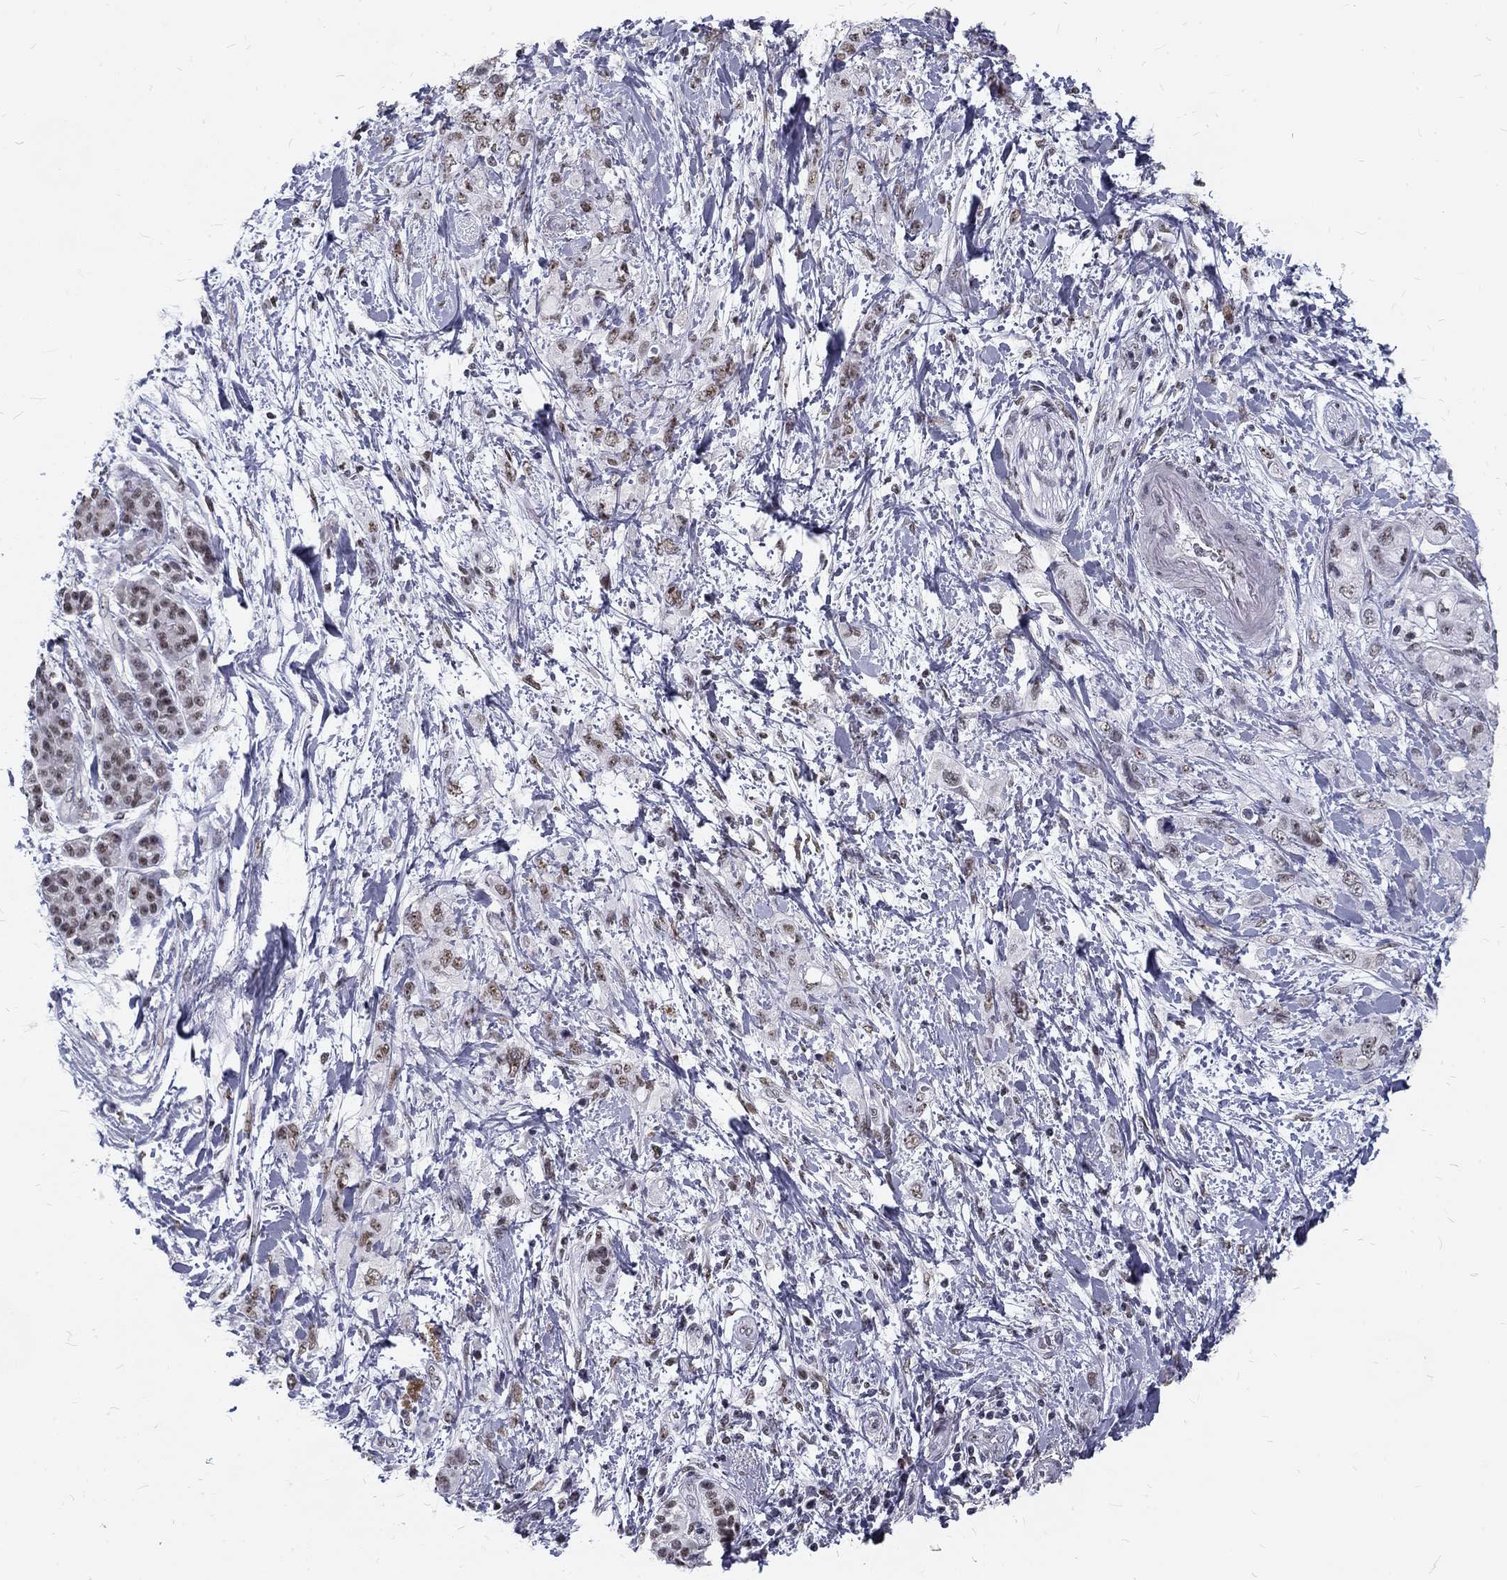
{"staining": {"intensity": "moderate", "quantity": "25%-75%", "location": "nuclear"}, "tissue": "pancreatic cancer", "cell_type": "Tumor cells", "image_type": "cancer", "snomed": [{"axis": "morphology", "description": "Adenocarcinoma, NOS"}, {"axis": "topography", "description": "Pancreas"}], "caption": "A medium amount of moderate nuclear staining is present in approximately 25%-75% of tumor cells in pancreatic cancer tissue.", "gene": "SNORC", "patient": {"sex": "female", "age": 56}}